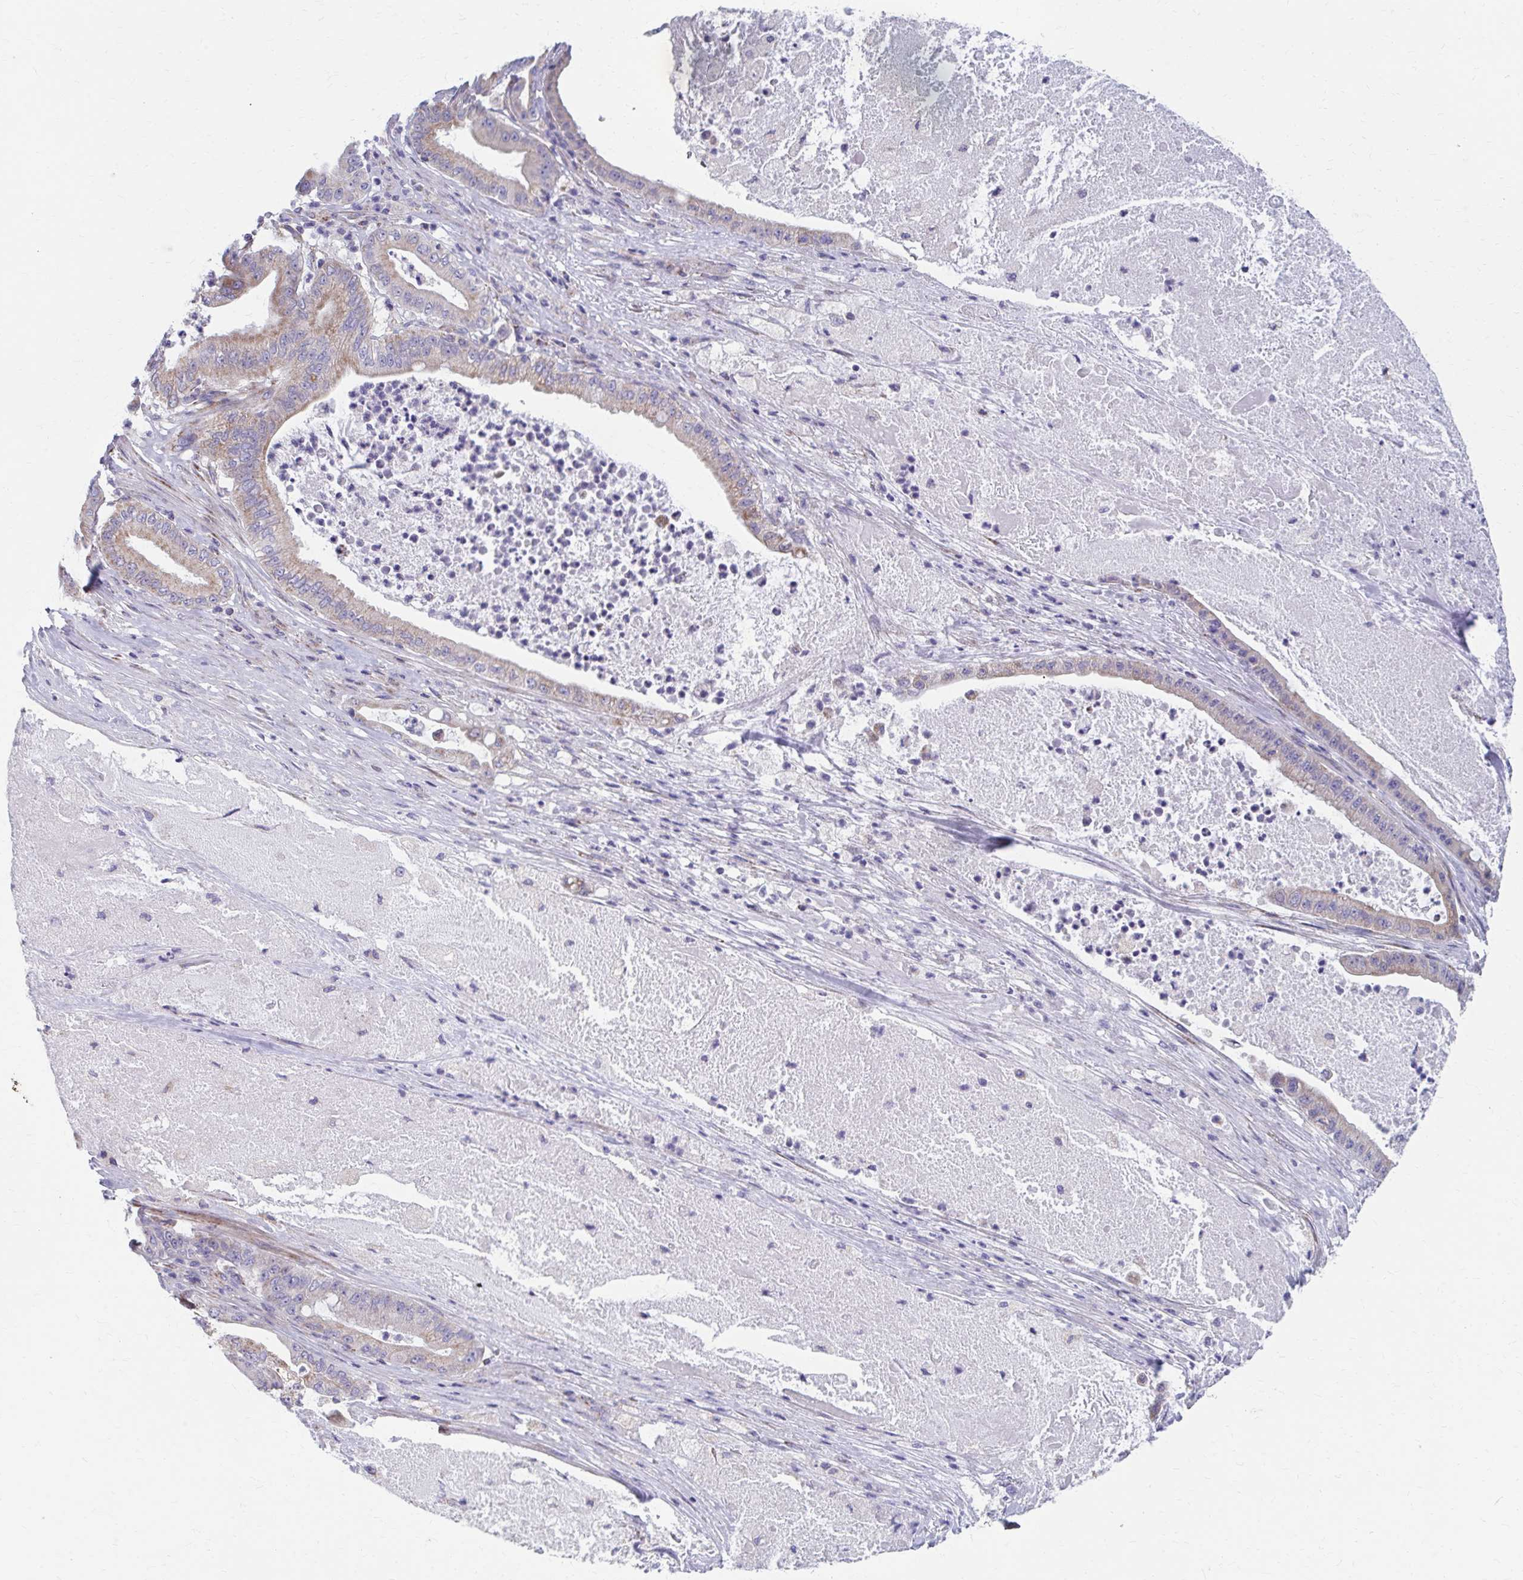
{"staining": {"intensity": "weak", "quantity": "25%-75%", "location": "cytoplasmic/membranous"}, "tissue": "pancreatic cancer", "cell_type": "Tumor cells", "image_type": "cancer", "snomed": [{"axis": "morphology", "description": "Adenocarcinoma, NOS"}, {"axis": "topography", "description": "Pancreas"}], "caption": "The immunohistochemical stain labels weak cytoplasmic/membranous positivity in tumor cells of pancreatic cancer tissue. (Stains: DAB in brown, nuclei in blue, Microscopy: brightfield microscopy at high magnification).", "gene": "RCC1L", "patient": {"sex": "male", "age": 71}}